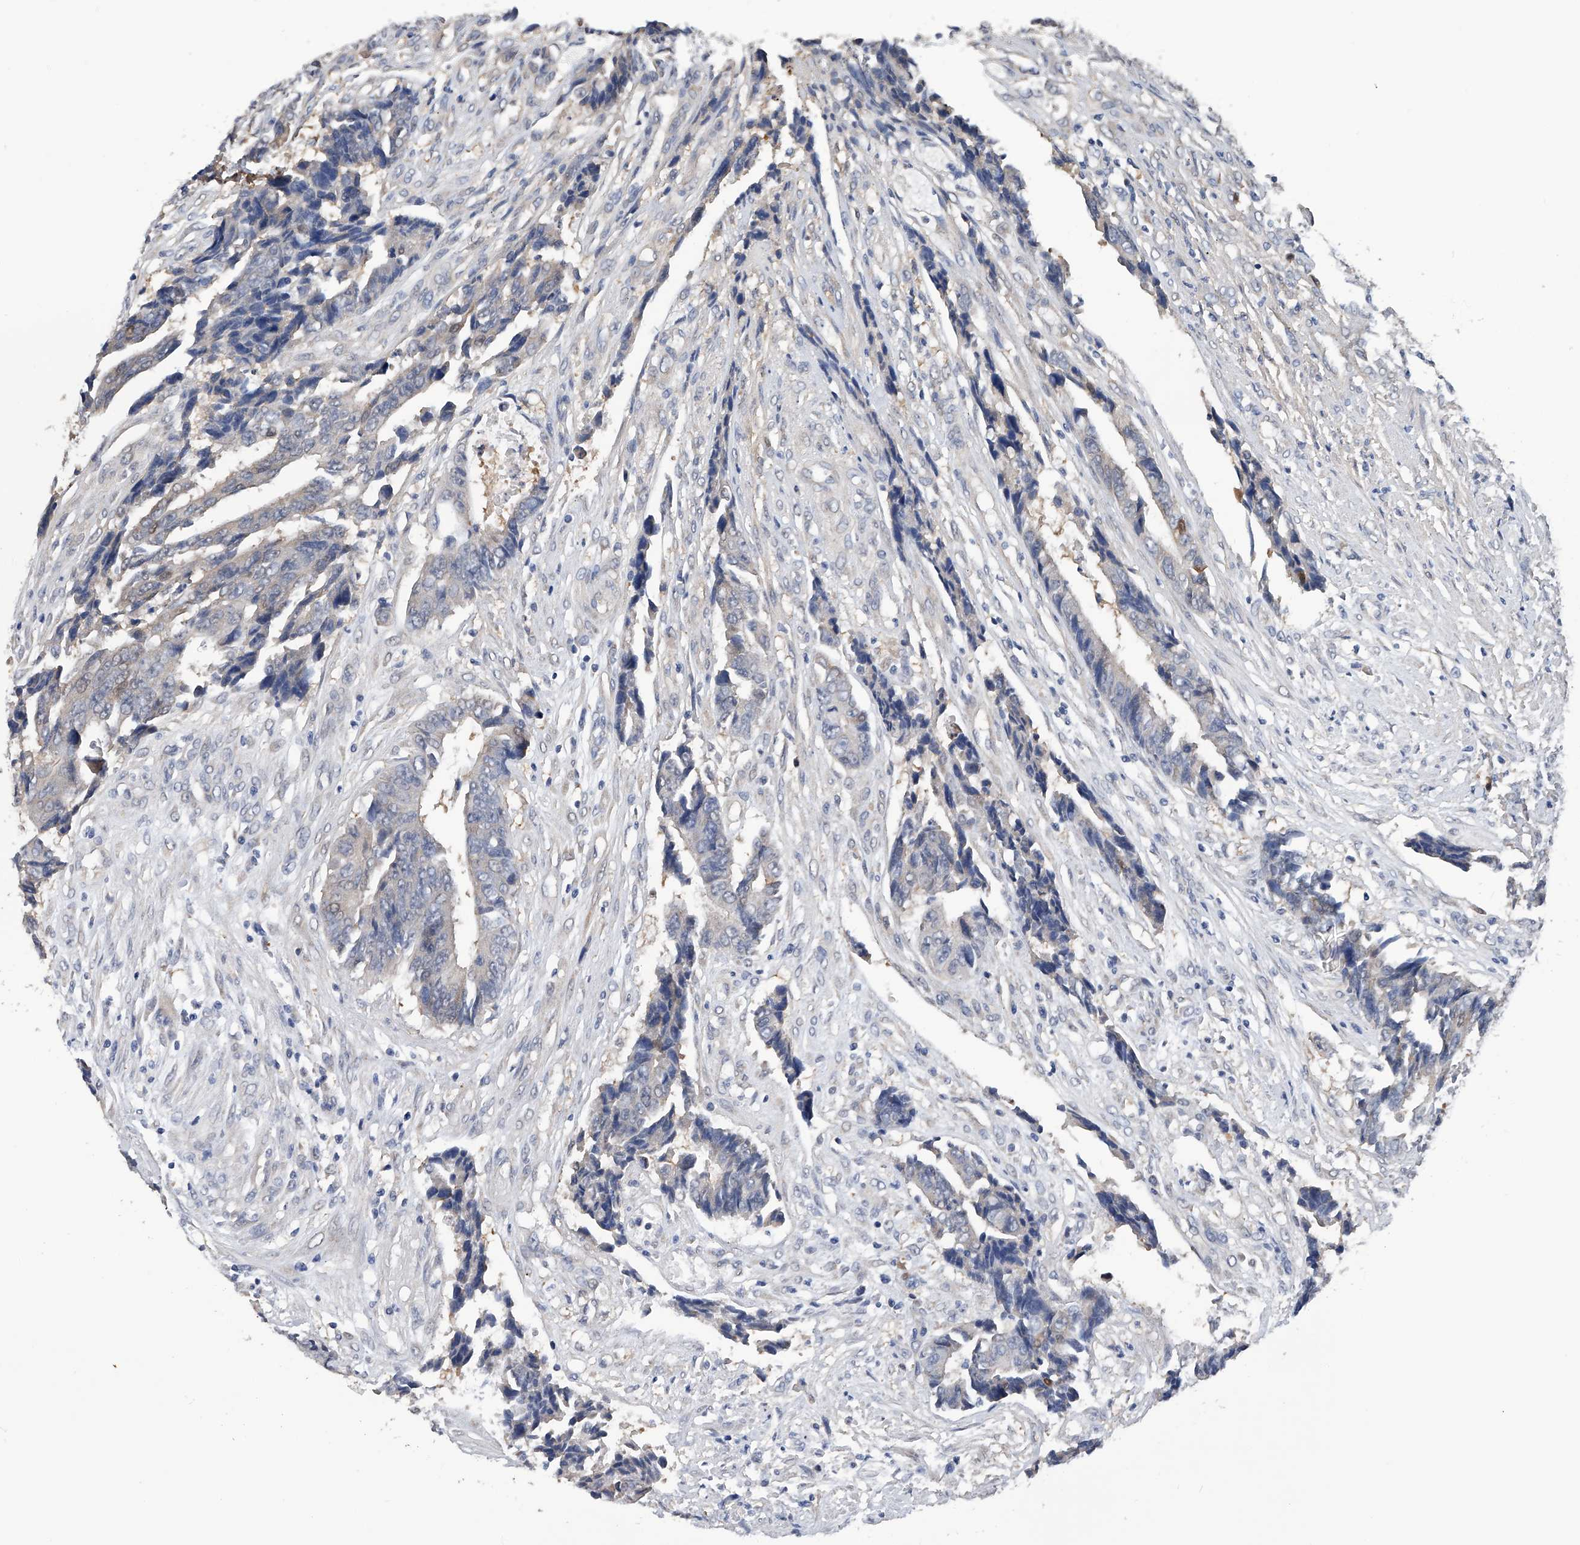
{"staining": {"intensity": "negative", "quantity": "none", "location": "none"}, "tissue": "colorectal cancer", "cell_type": "Tumor cells", "image_type": "cancer", "snomed": [{"axis": "morphology", "description": "Adenocarcinoma, NOS"}, {"axis": "topography", "description": "Rectum"}], "caption": "DAB immunohistochemical staining of colorectal cancer shows no significant expression in tumor cells.", "gene": "PGM3", "patient": {"sex": "male", "age": 84}}